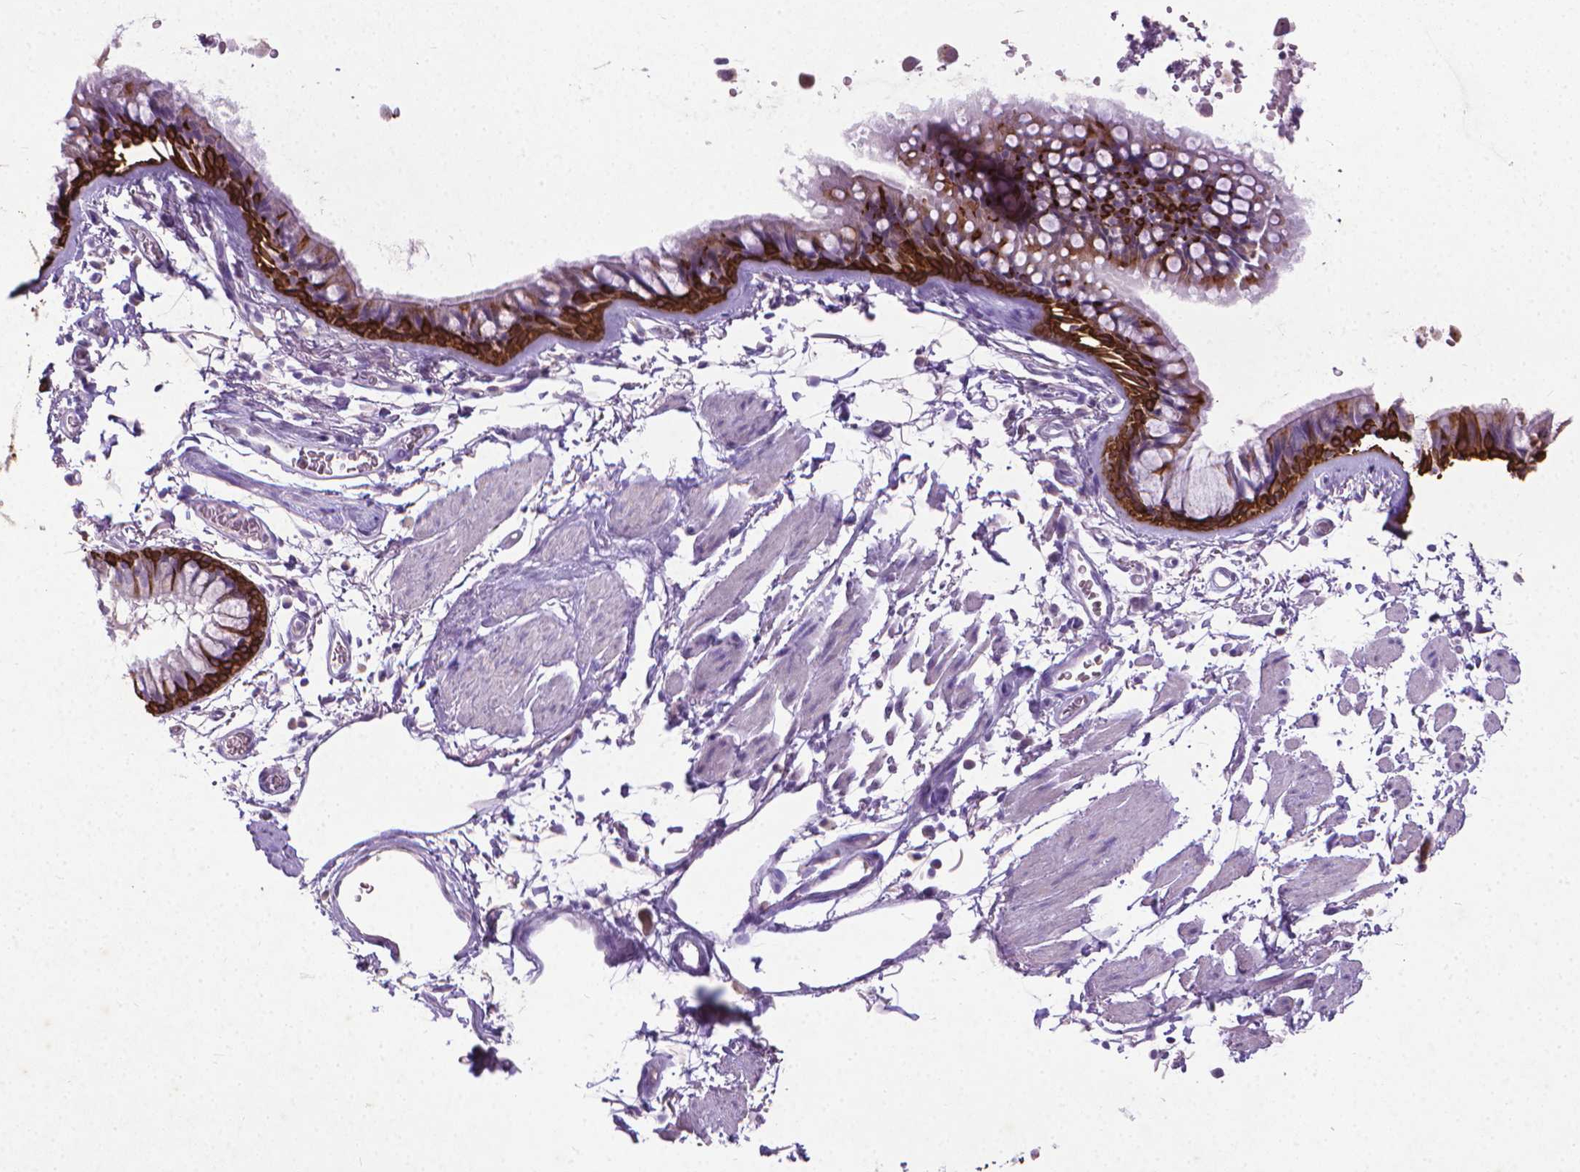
{"staining": {"intensity": "strong", "quantity": "25%-75%", "location": "cytoplasmic/membranous"}, "tissue": "bronchus", "cell_type": "Respiratory epithelial cells", "image_type": "normal", "snomed": [{"axis": "morphology", "description": "Normal tissue, NOS"}, {"axis": "topography", "description": "Cartilage tissue"}, {"axis": "topography", "description": "Bronchus"}], "caption": "A micrograph showing strong cytoplasmic/membranous expression in about 25%-75% of respiratory epithelial cells in normal bronchus, as visualized by brown immunohistochemical staining.", "gene": "KRT5", "patient": {"sex": "female", "age": 79}}